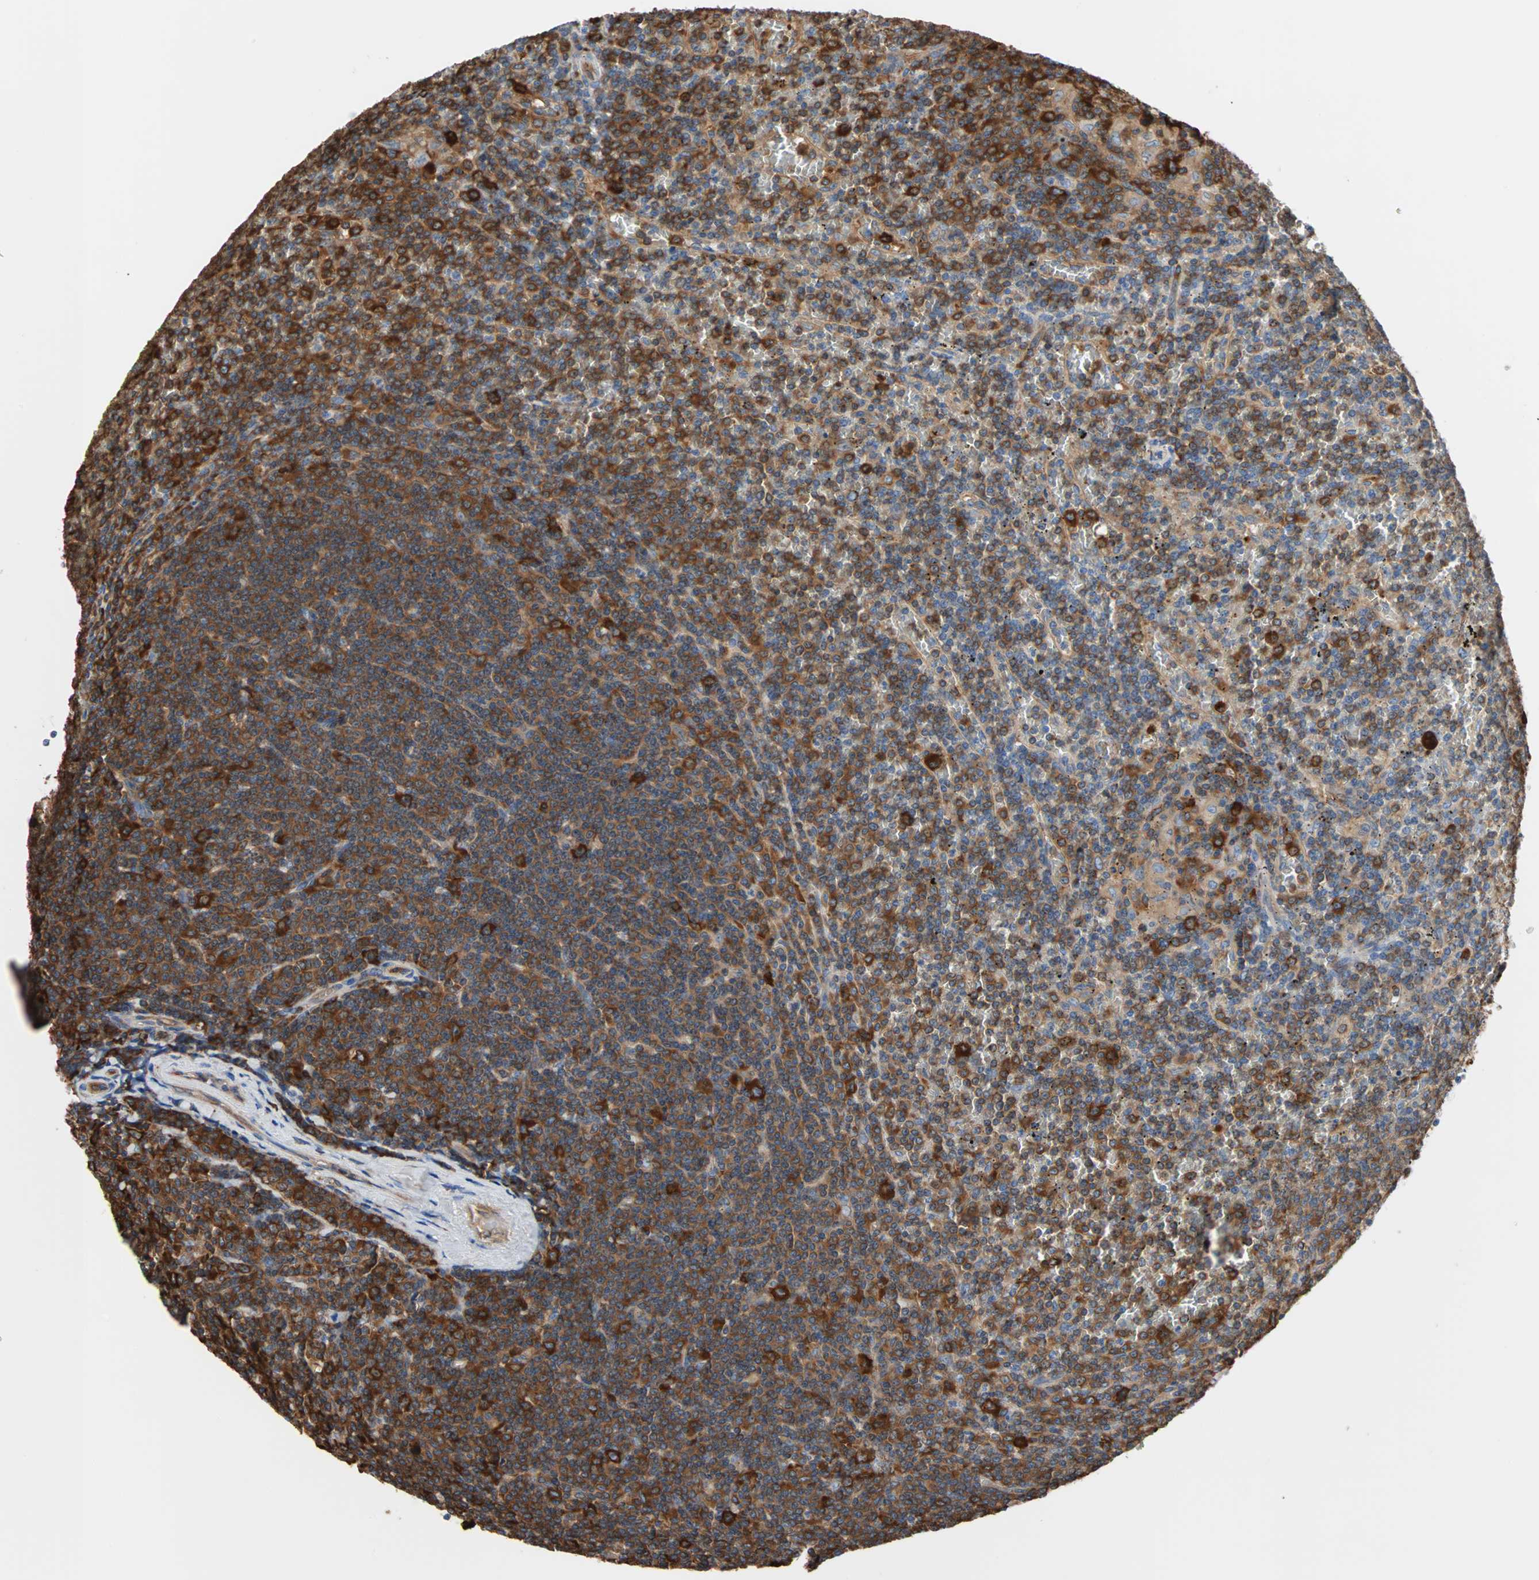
{"staining": {"intensity": "strong", "quantity": "25%-75%", "location": "cytoplasmic/membranous"}, "tissue": "lymphoma", "cell_type": "Tumor cells", "image_type": "cancer", "snomed": [{"axis": "morphology", "description": "Malignant lymphoma, non-Hodgkin's type, Low grade"}, {"axis": "topography", "description": "Spleen"}], "caption": "Immunohistochemical staining of malignant lymphoma, non-Hodgkin's type (low-grade) displays high levels of strong cytoplasmic/membranous protein staining in about 25%-75% of tumor cells.", "gene": "EEF2", "patient": {"sex": "female", "age": 19}}